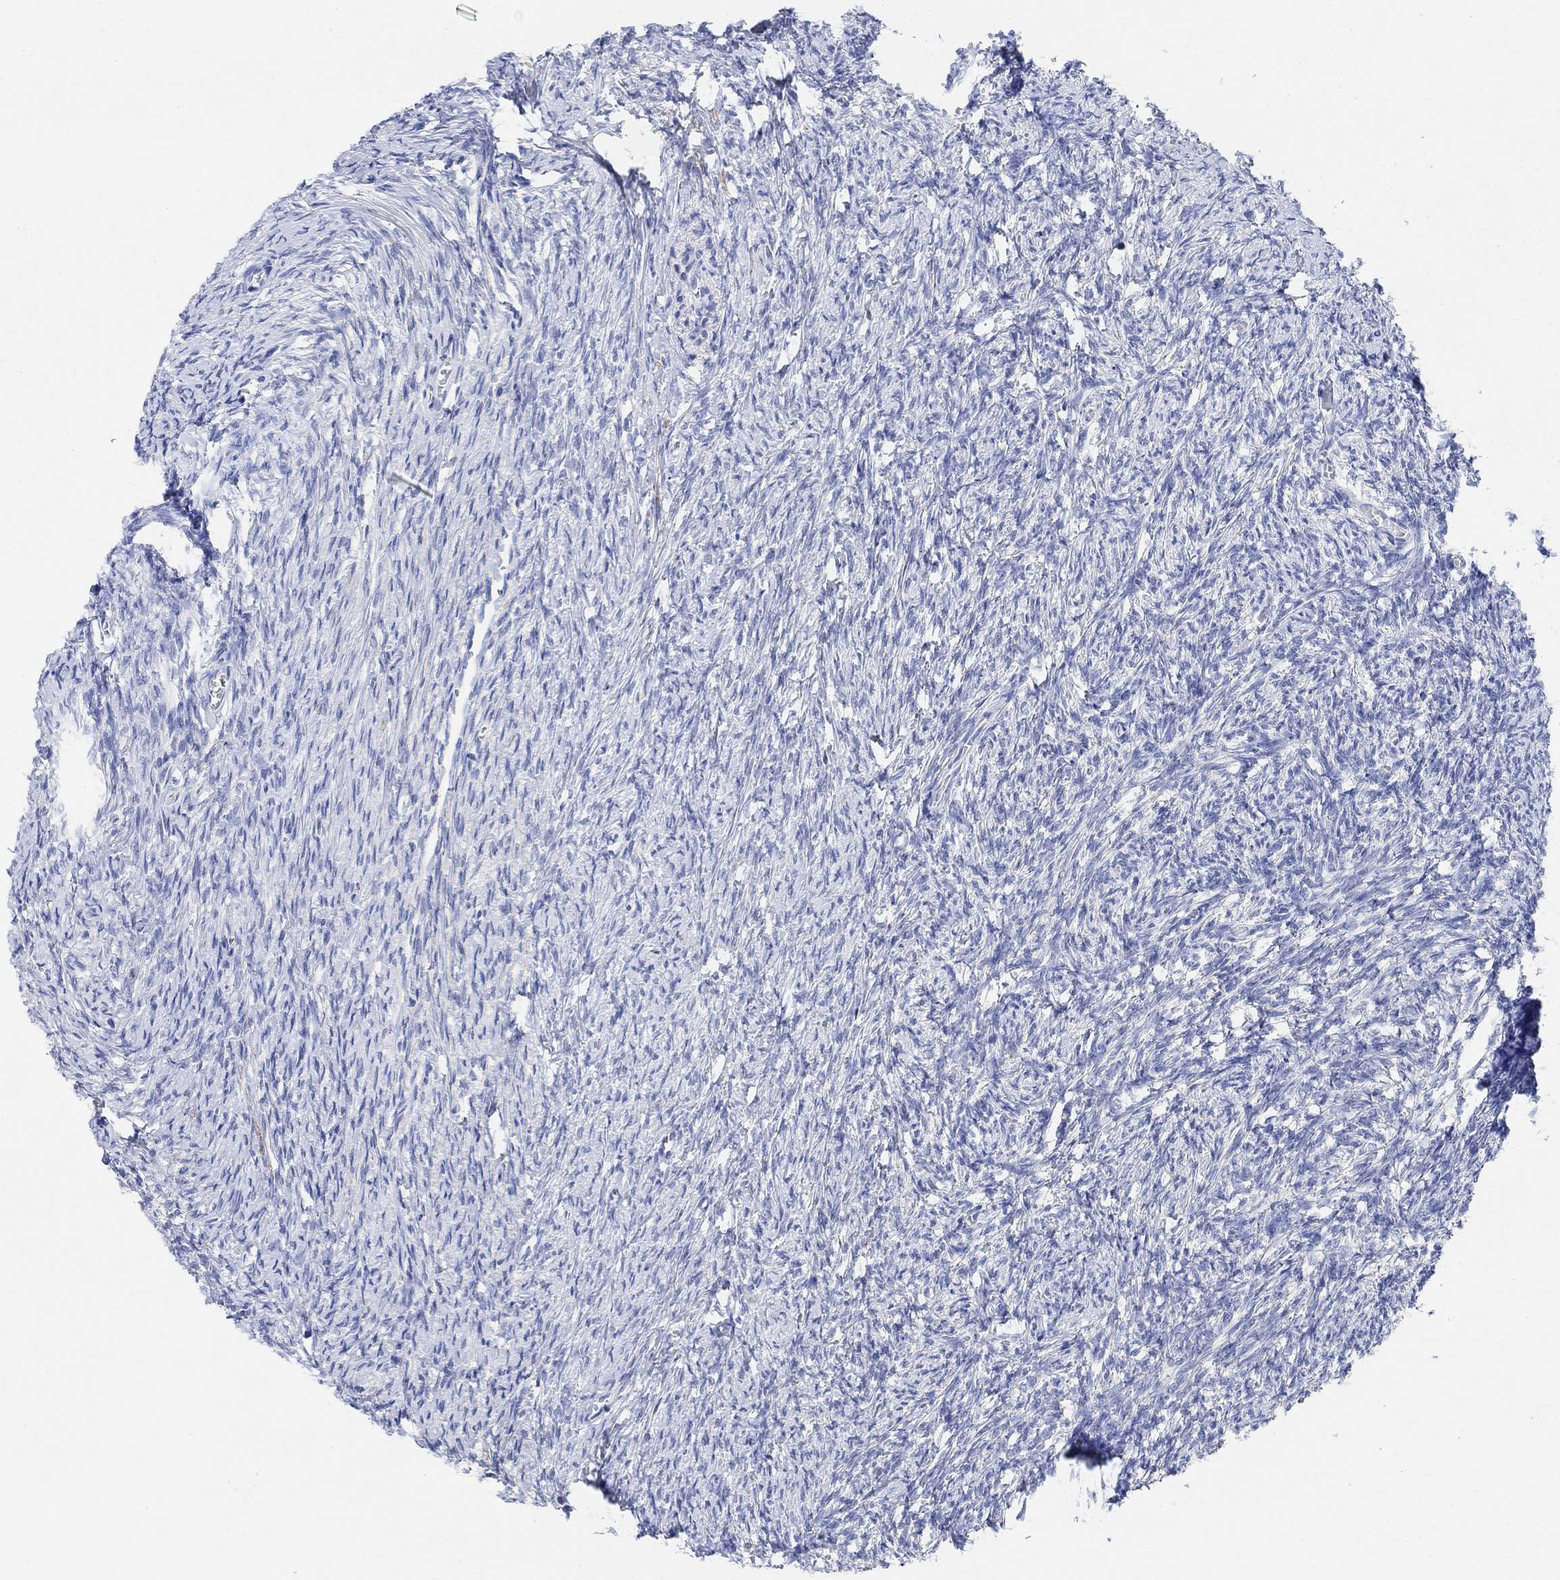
{"staining": {"intensity": "negative", "quantity": "none", "location": "none"}, "tissue": "ovary", "cell_type": "Follicle cells", "image_type": "normal", "snomed": [{"axis": "morphology", "description": "Normal tissue, NOS"}, {"axis": "topography", "description": "Ovary"}], "caption": "Micrograph shows no significant protein positivity in follicle cells of normal ovary. (Brightfield microscopy of DAB immunohistochemistry at high magnification).", "gene": "SYT12", "patient": {"sex": "female", "age": 39}}